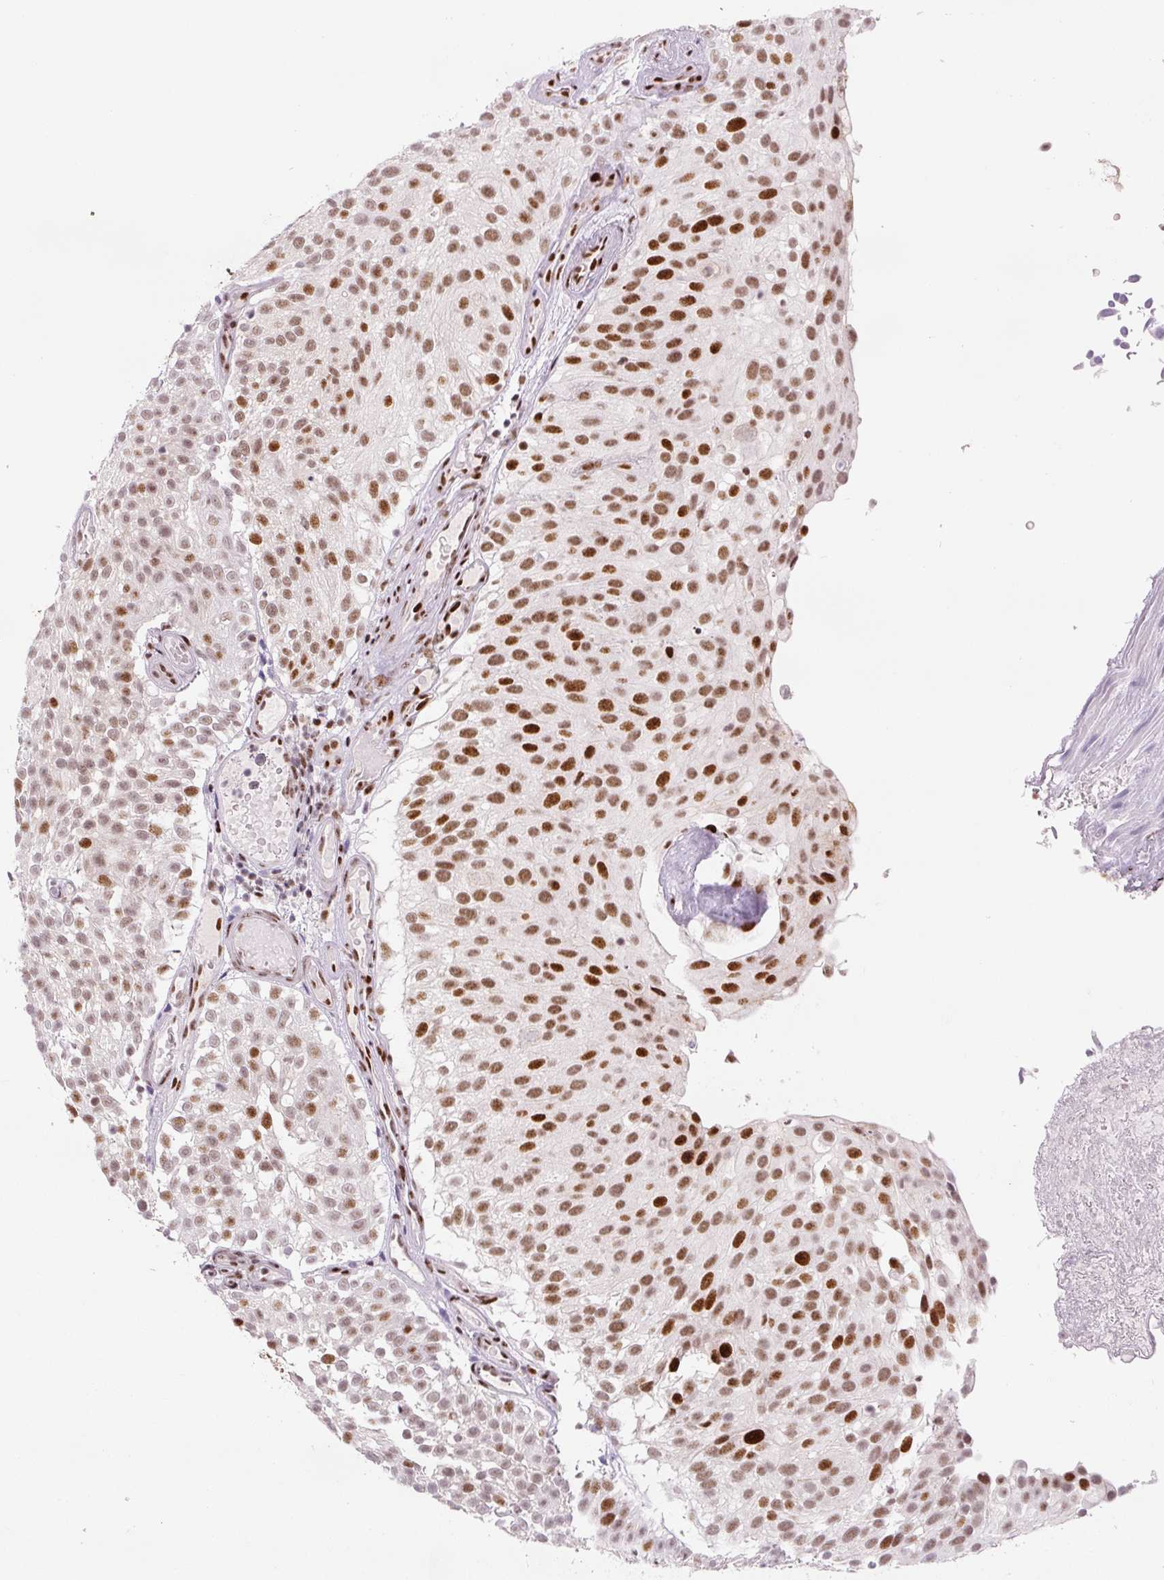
{"staining": {"intensity": "moderate", "quantity": ">75%", "location": "nuclear"}, "tissue": "urothelial cancer", "cell_type": "Tumor cells", "image_type": "cancer", "snomed": [{"axis": "morphology", "description": "Urothelial carcinoma, Low grade"}, {"axis": "topography", "description": "Urinary bladder"}], "caption": "A photomicrograph of low-grade urothelial carcinoma stained for a protein demonstrates moderate nuclear brown staining in tumor cells. Using DAB (3,3'-diaminobenzidine) (brown) and hematoxylin (blue) stains, captured at high magnification using brightfield microscopy.", "gene": "FUS", "patient": {"sex": "male", "age": 78}}